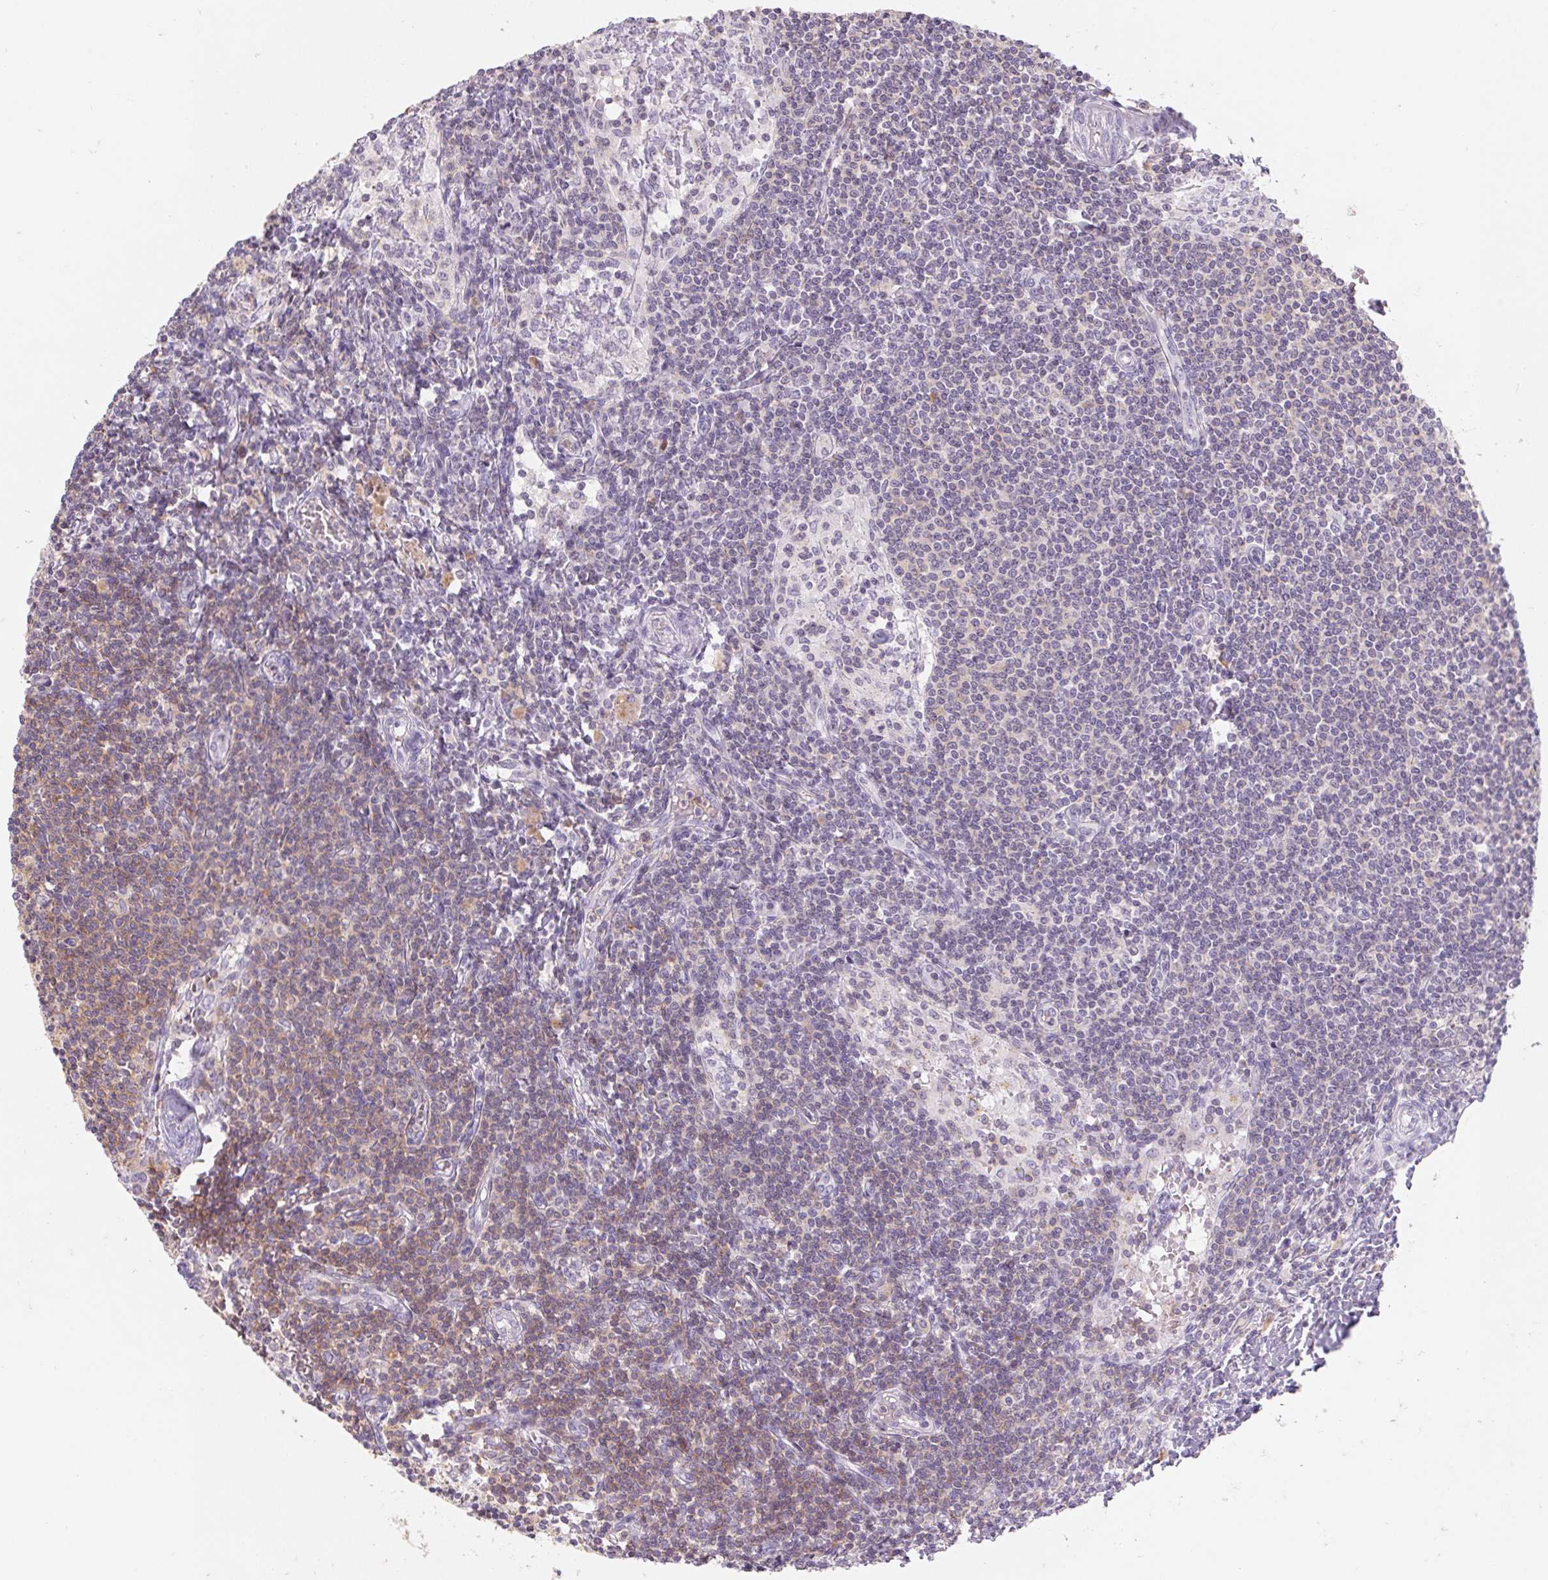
{"staining": {"intensity": "weak", "quantity": "25%-75%", "location": "cytoplasmic/membranous"}, "tissue": "lymph node", "cell_type": "Germinal center cells", "image_type": "normal", "snomed": [{"axis": "morphology", "description": "Normal tissue, NOS"}, {"axis": "topography", "description": "Lymph node"}], "caption": "IHC photomicrograph of benign lymph node: lymph node stained using immunohistochemistry (IHC) displays low levels of weak protein expression localized specifically in the cytoplasmic/membranous of germinal center cells, appearing as a cytoplasmic/membranous brown color.", "gene": "KIF26A", "patient": {"sex": "female", "age": 69}}